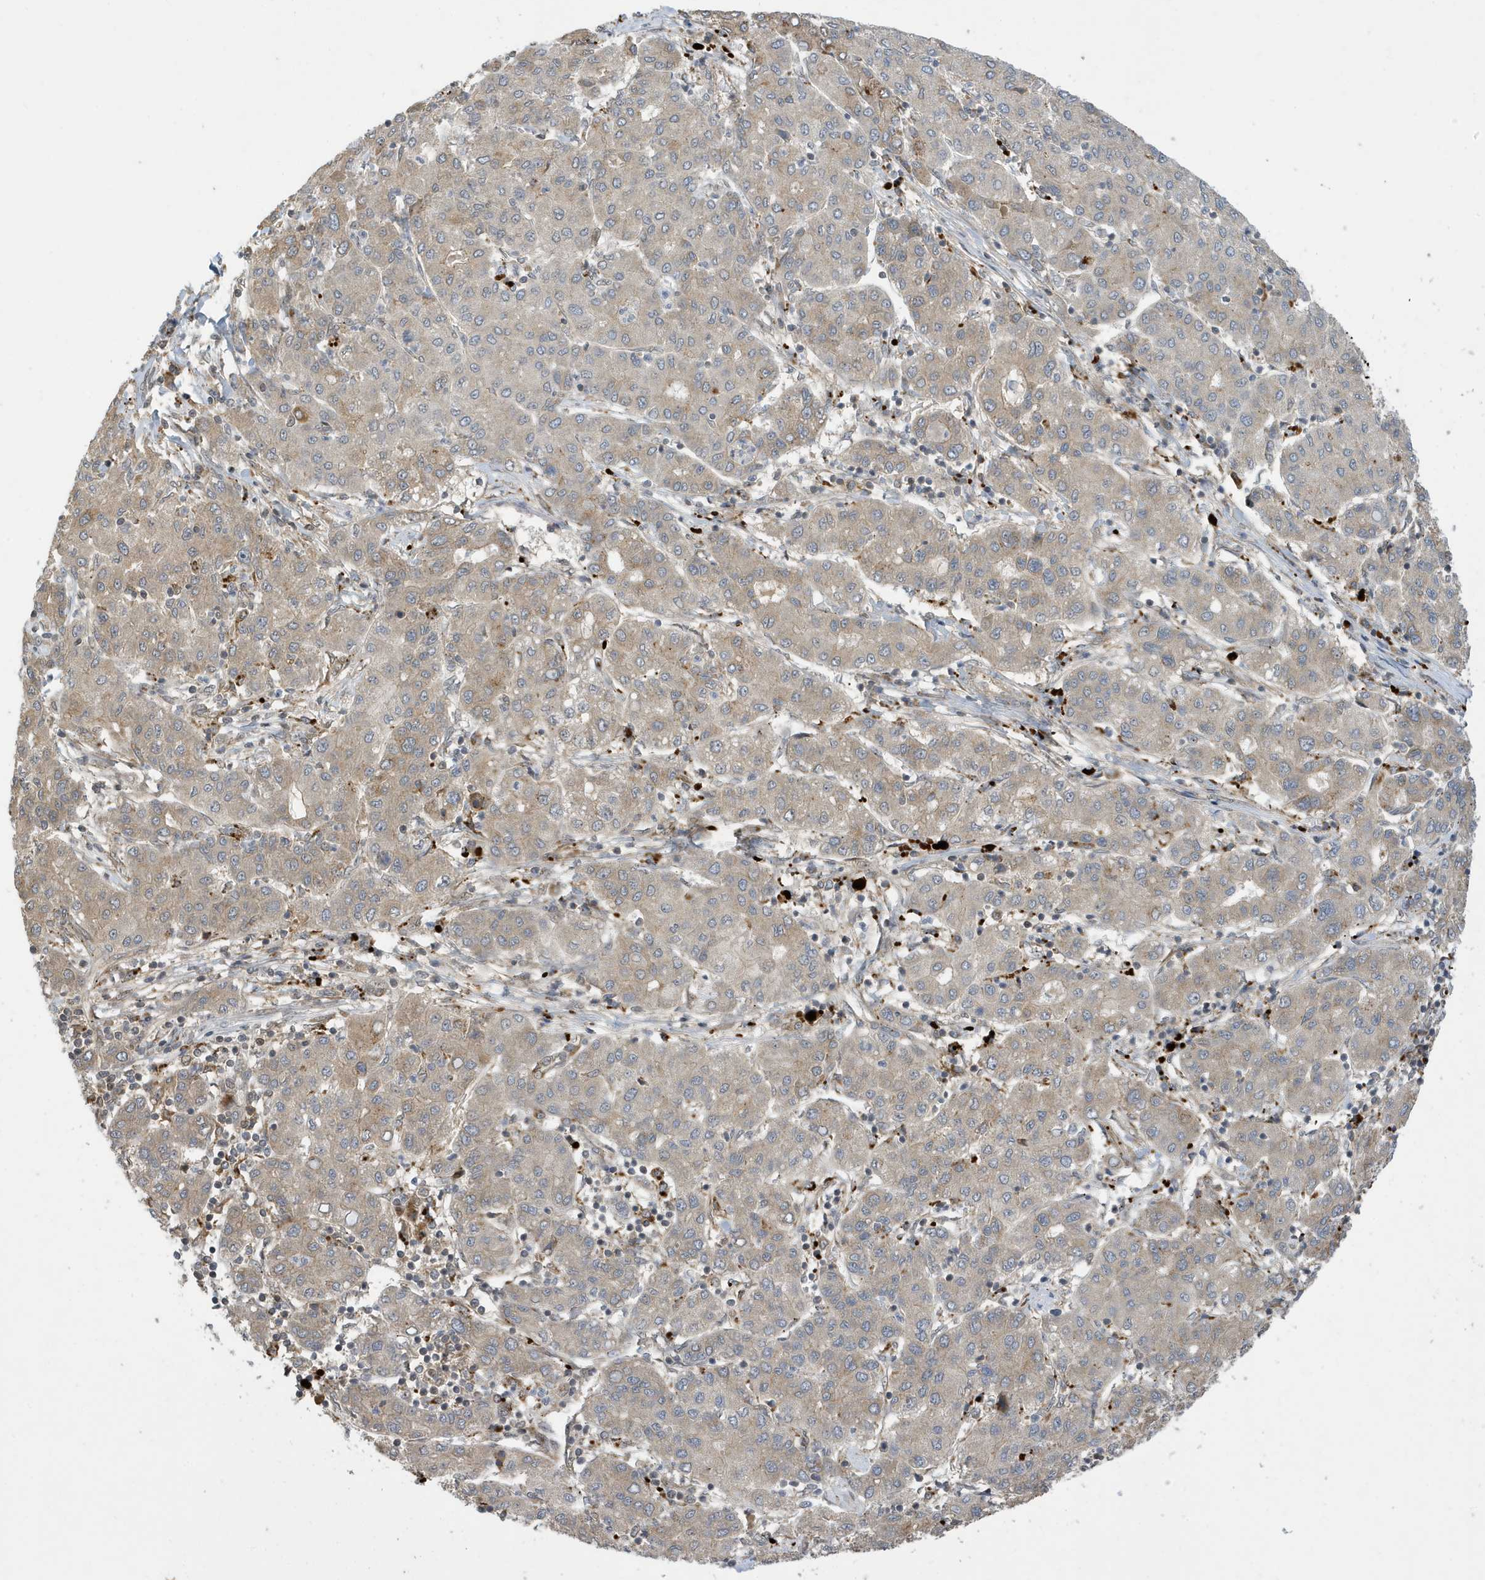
{"staining": {"intensity": "weak", "quantity": "25%-75%", "location": "cytoplasmic/membranous"}, "tissue": "liver cancer", "cell_type": "Tumor cells", "image_type": "cancer", "snomed": [{"axis": "morphology", "description": "Carcinoma, Hepatocellular, NOS"}, {"axis": "topography", "description": "Liver"}], "caption": "DAB (3,3'-diaminobenzidine) immunohistochemical staining of liver cancer (hepatocellular carcinoma) shows weak cytoplasmic/membranous protein expression in approximately 25%-75% of tumor cells.", "gene": "NCOA7", "patient": {"sex": "male", "age": 65}}